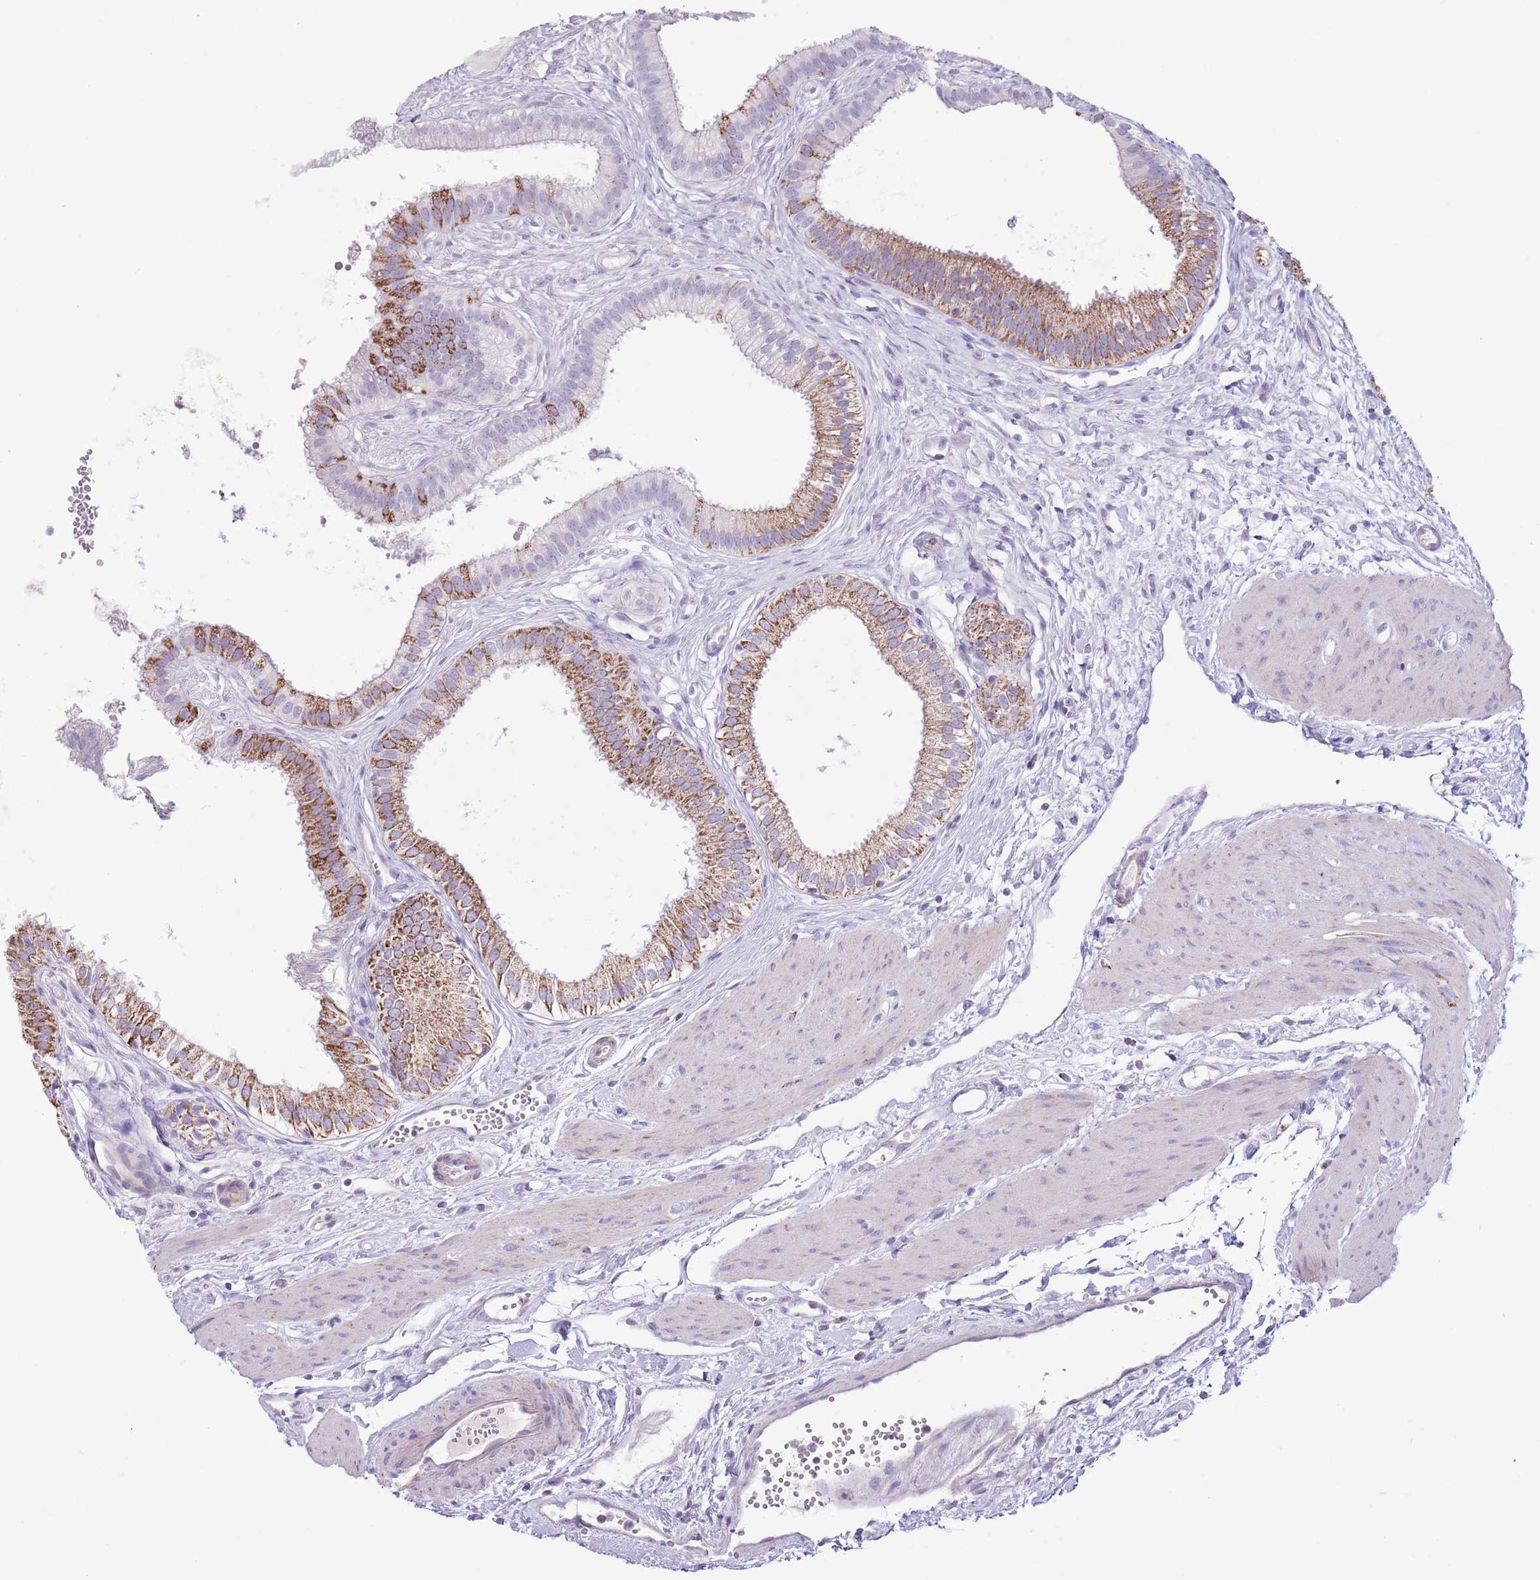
{"staining": {"intensity": "moderate", "quantity": "25%-75%", "location": "cytoplasmic/membranous"}, "tissue": "gallbladder", "cell_type": "Glandular cells", "image_type": "normal", "snomed": [{"axis": "morphology", "description": "Normal tissue, NOS"}, {"axis": "topography", "description": "Gallbladder"}], "caption": "A photomicrograph showing moderate cytoplasmic/membranous positivity in about 25%-75% of glandular cells in unremarkable gallbladder, as visualized by brown immunohistochemical staining.", "gene": "ATP6V1B1", "patient": {"sex": "female", "age": 54}}